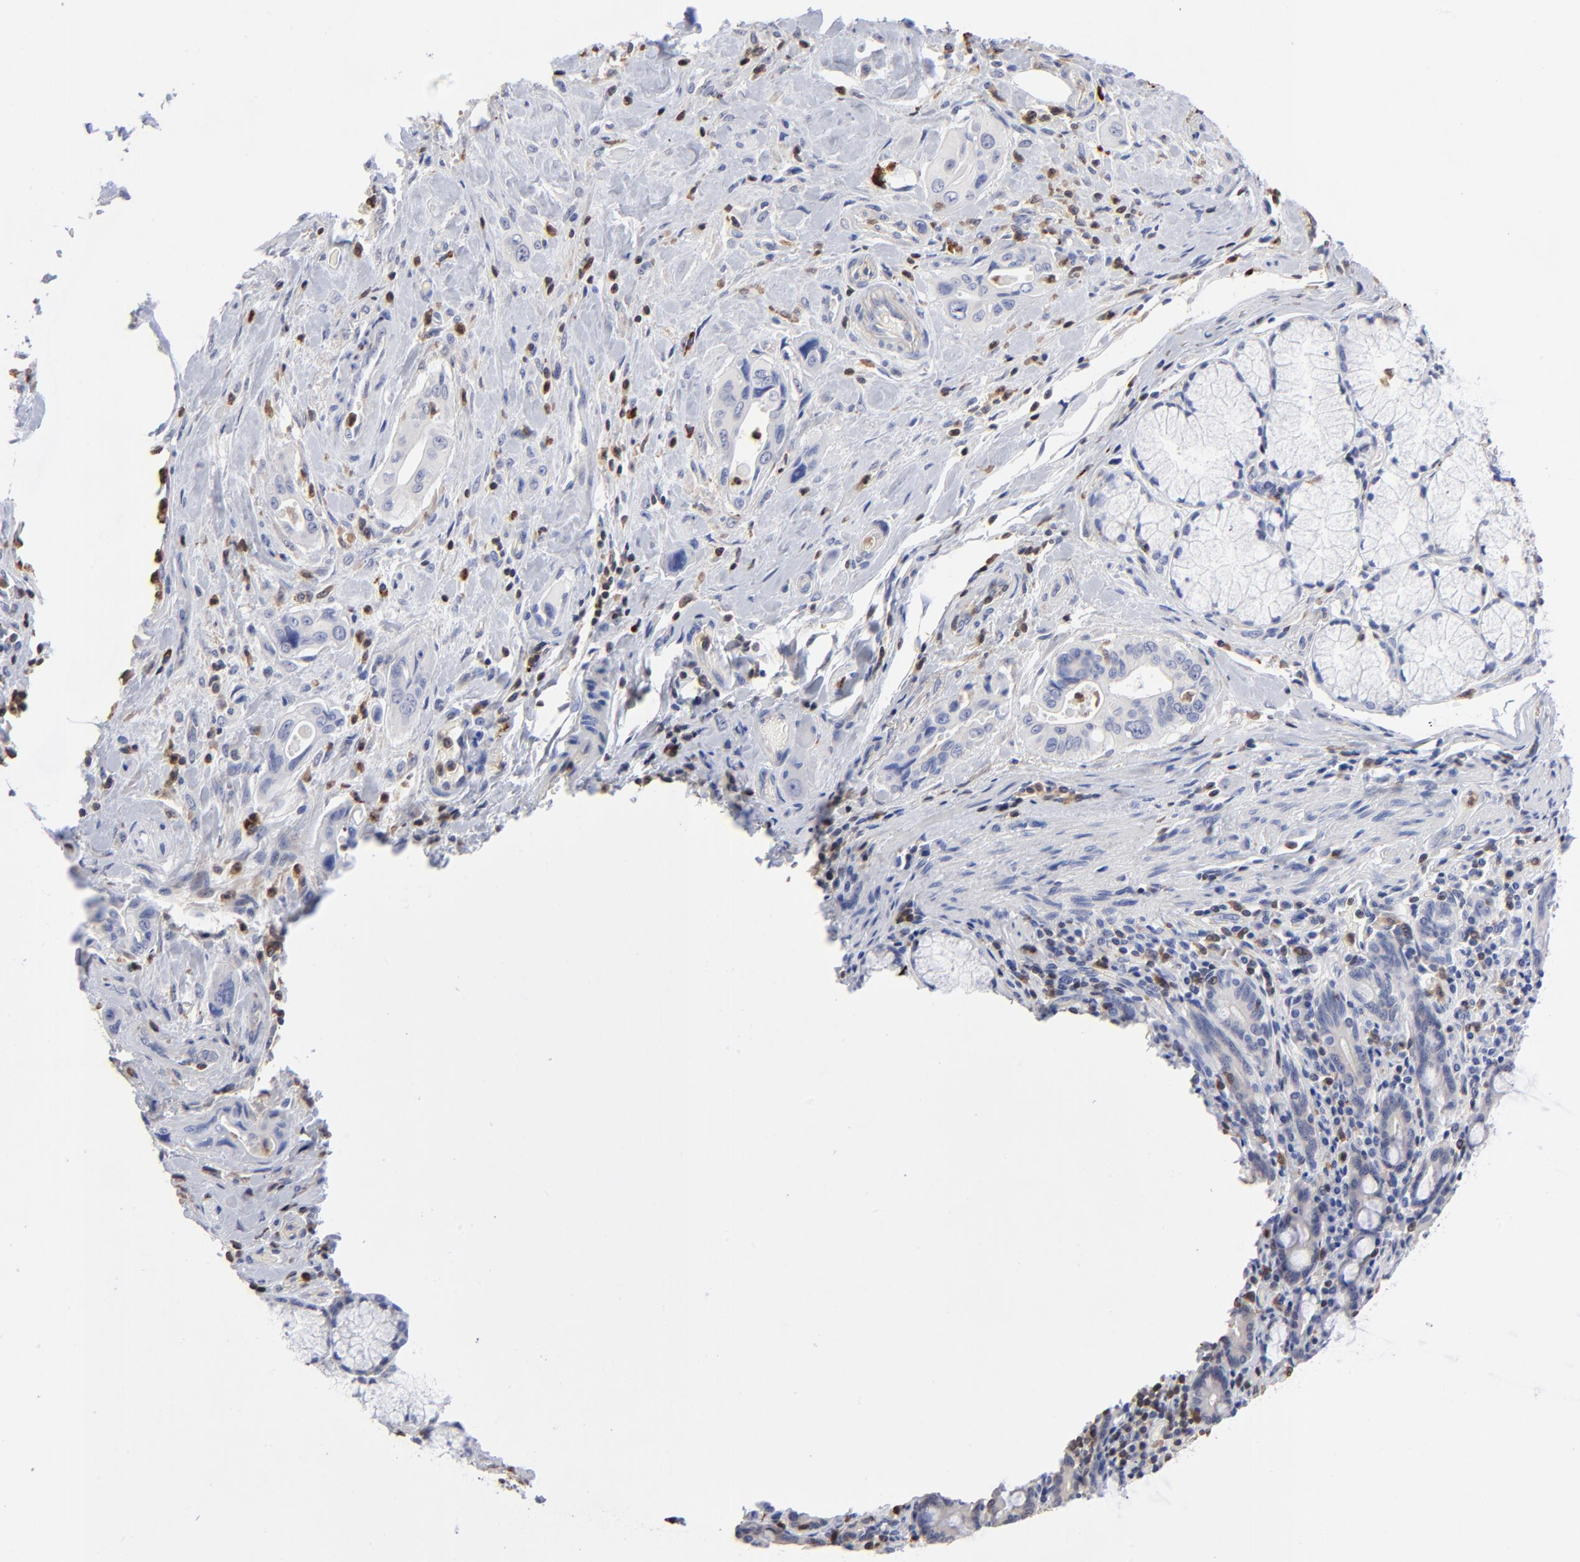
{"staining": {"intensity": "negative", "quantity": "none", "location": "none"}, "tissue": "pancreatic cancer", "cell_type": "Tumor cells", "image_type": "cancer", "snomed": [{"axis": "morphology", "description": "Adenocarcinoma, NOS"}, {"axis": "topography", "description": "Pancreas"}], "caption": "An IHC image of pancreatic adenocarcinoma is shown. There is no staining in tumor cells of pancreatic adenocarcinoma.", "gene": "TBXT", "patient": {"sex": "male", "age": 77}}